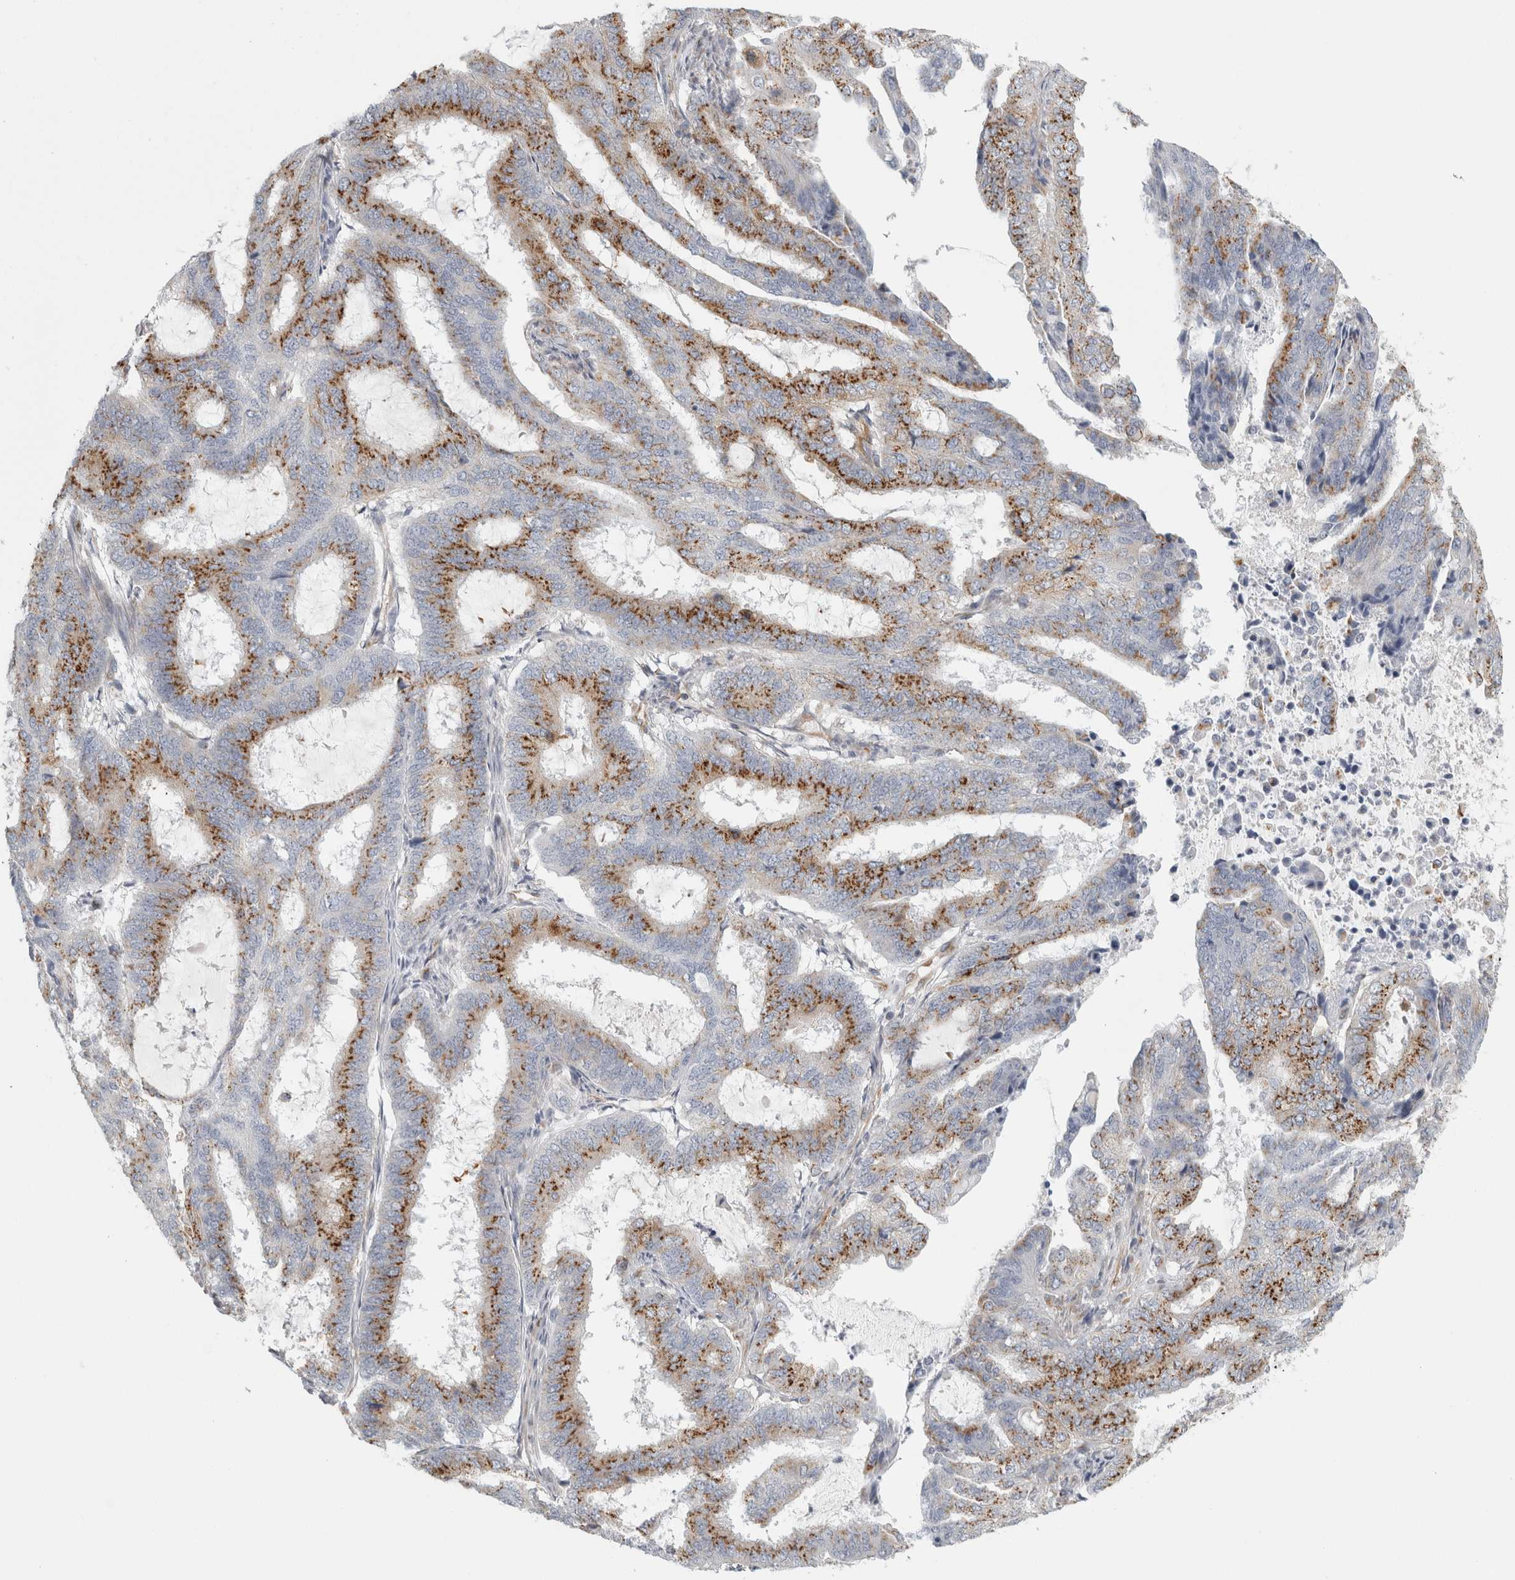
{"staining": {"intensity": "moderate", "quantity": ">75%", "location": "cytoplasmic/membranous"}, "tissue": "endometrial cancer", "cell_type": "Tumor cells", "image_type": "cancer", "snomed": [{"axis": "morphology", "description": "Adenocarcinoma, NOS"}, {"axis": "topography", "description": "Endometrium"}], "caption": "Human endometrial cancer stained with a brown dye shows moderate cytoplasmic/membranous positive expression in about >75% of tumor cells.", "gene": "PEX6", "patient": {"sex": "female", "age": 51}}